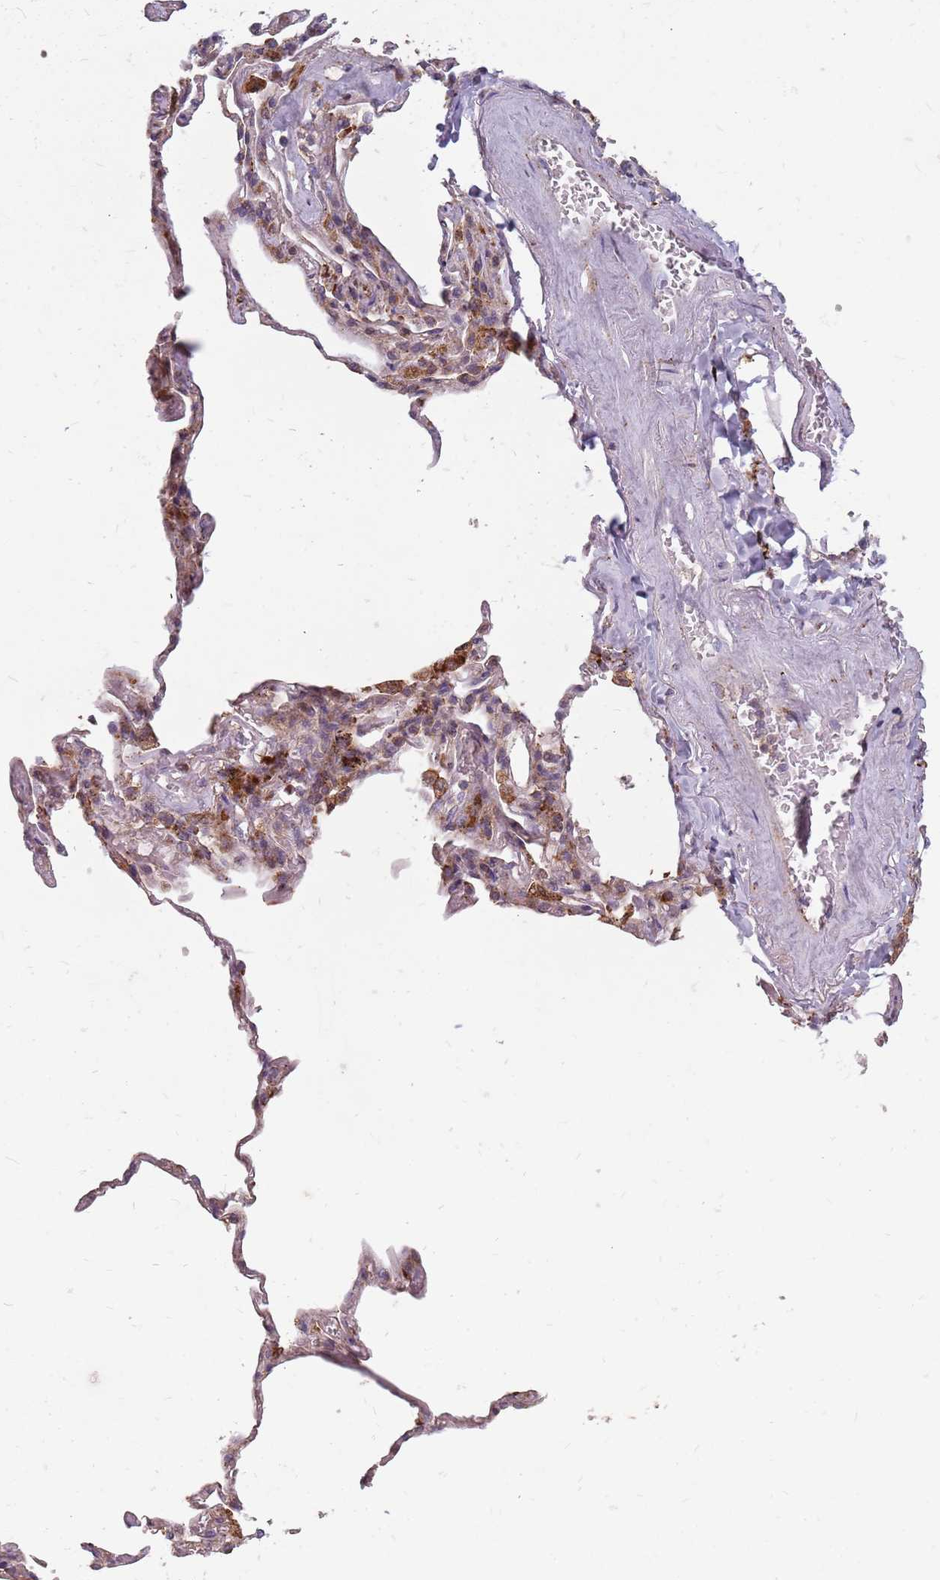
{"staining": {"intensity": "negative", "quantity": "none", "location": "none"}, "tissue": "adipose tissue", "cell_type": "Adipocytes", "image_type": "normal", "snomed": [{"axis": "morphology", "description": "Normal tissue, NOS"}, {"axis": "topography", "description": "Lymph node"}, {"axis": "topography", "description": "Bronchus"}], "caption": "IHC histopathology image of unremarkable adipose tissue: human adipose tissue stained with DAB displays no significant protein staining in adipocytes. (DAB (3,3'-diaminobenzidine) IHC, high magnification).", "gene": "NME4", "patient": {"sex": "male", "age": 63}}